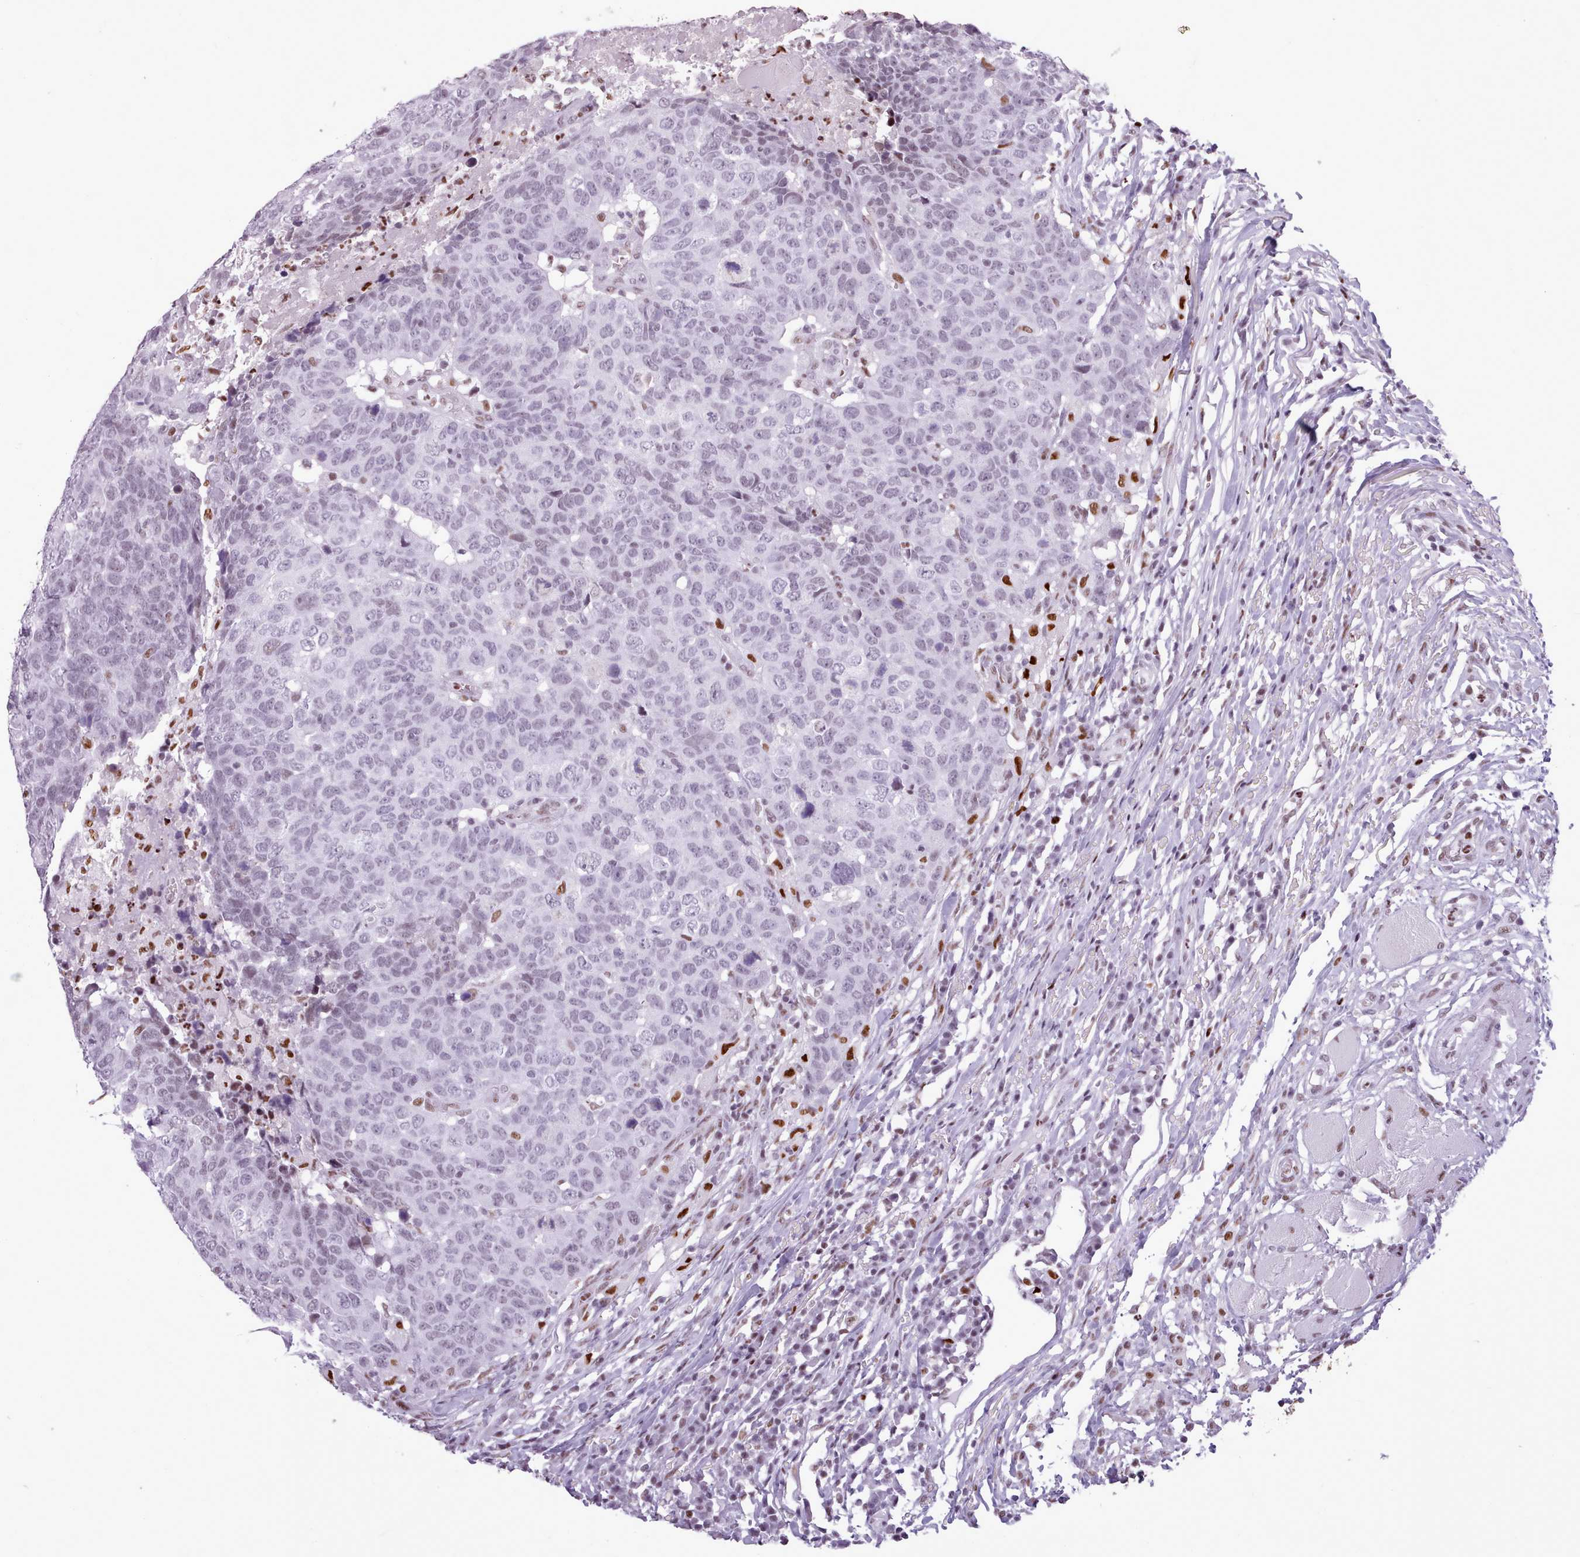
{"staining": {"intensity": "weak", "quantity": "<25%", "location": "nuclear"}, "tissue": "head and neck cancer", "cell_type": "Tumor cells", "image_type": "cancer", "snomed": [{"axis": "morphology", "description": "Normal tissue, NOS"}, {"axis": "morphology", "description": "Squamous cell carcinoma, NOS"}, {"axis": "topography", "description": "Skeletal muscle"}, {"axis": "topography", "description": "Vascular tissue"}, {"axis": "topography", "description": "Peripheral nerve tissue"}, {"axis": "topography", "description": "Head-Neck"}], "caption": "This is an IHC photomicrograph of head and neck cancer. There is no expression in tumor cells.", "gene": "SRSF4", "patient": {"sex": "male", "age": 66}}